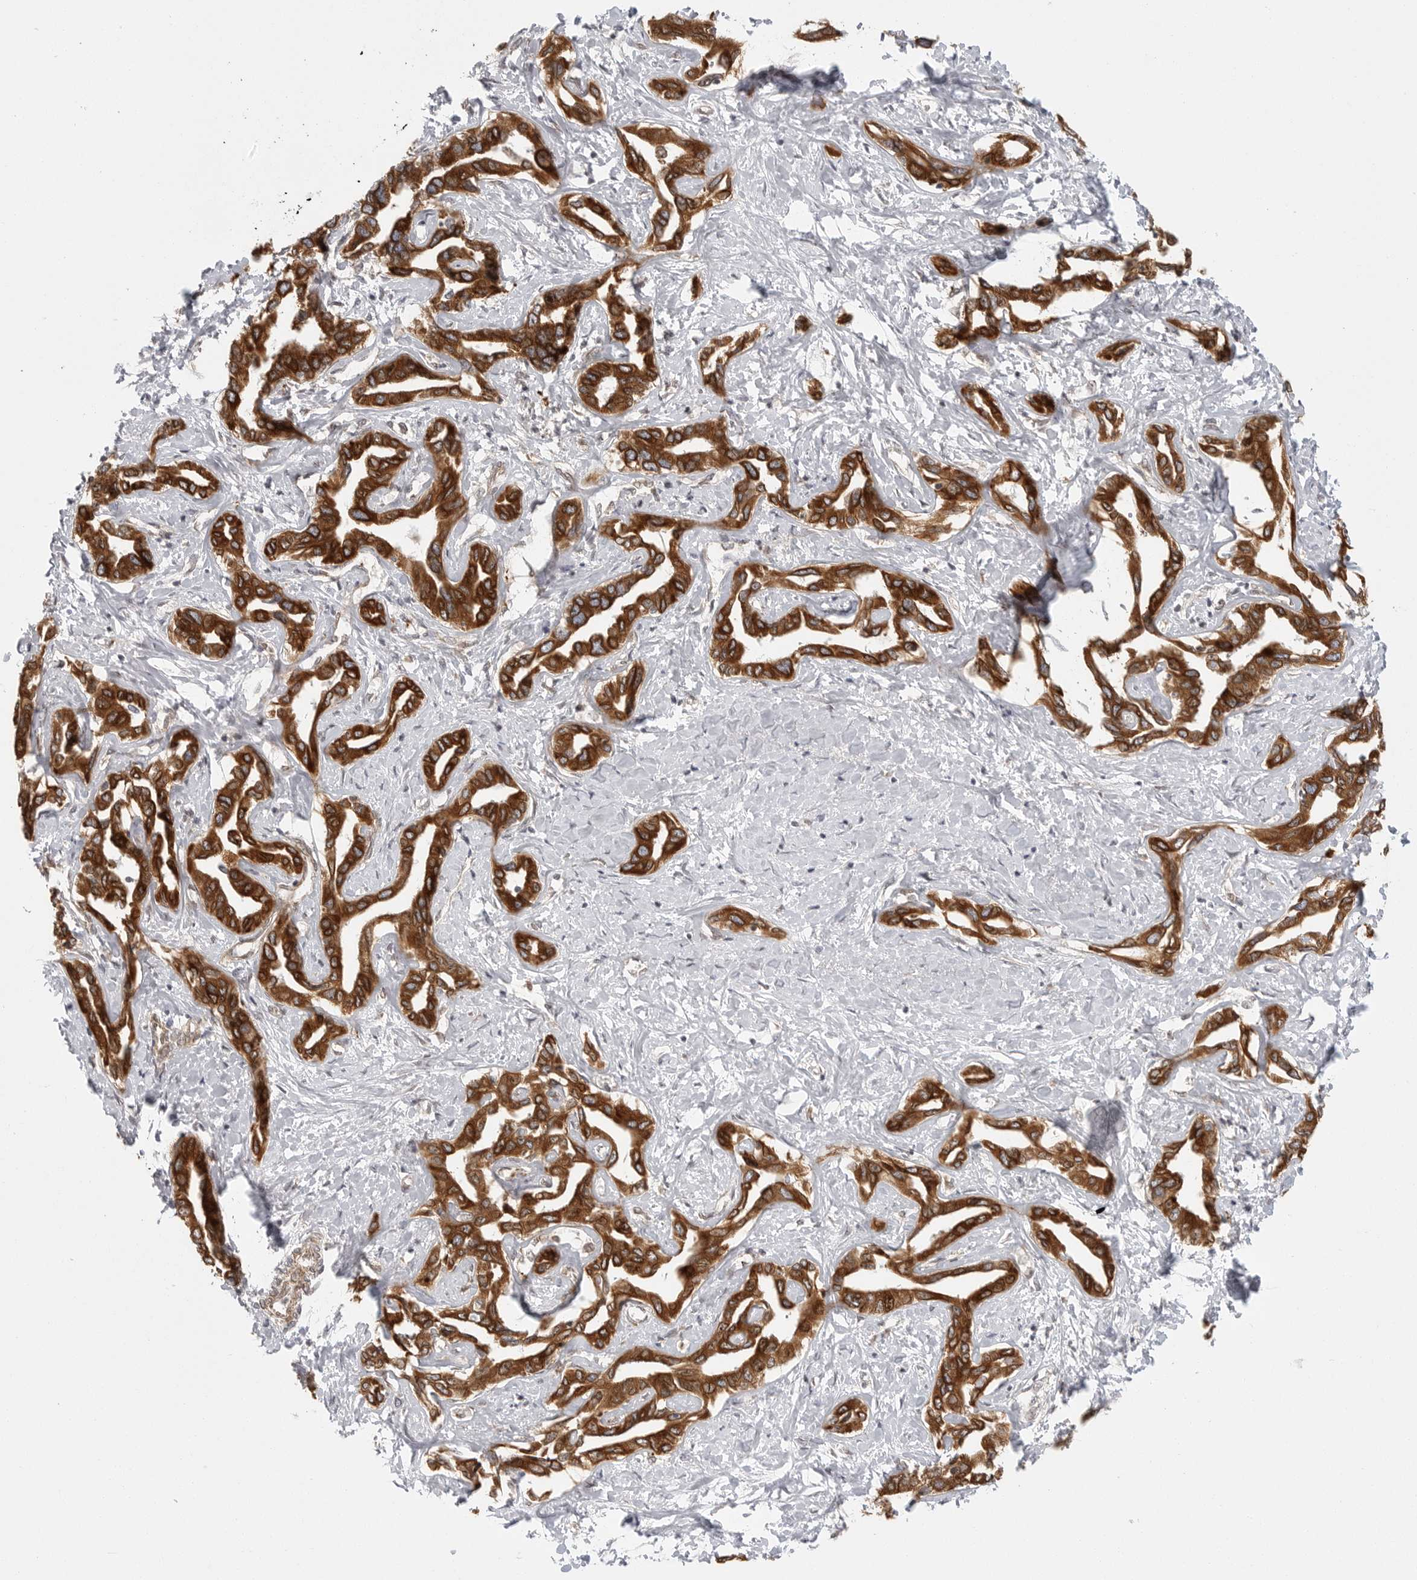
{"staining": {"intensity": "strong", "quantity": ">75%", "location": "cytoplasmic/membranous"}, "tissue": "liver cancer", "cell_type": "Tumor cells", "image_type": "cancer", "snomed": [{"axis": "morphology", "description": "Cholangiocarcinoma"}, {"axis": "topography", "description": "Liver"}], "caption": "Protein positivity by immunohistochemistry displays strong cytoplasmic/membranous staining in approximately >75% of tumor cells in liver cancer. (brown staining indicates protein expression, while blue staining denotes nuclei).", "gene": "CERS2", "patient": {"sex": "male", "age": 59}}